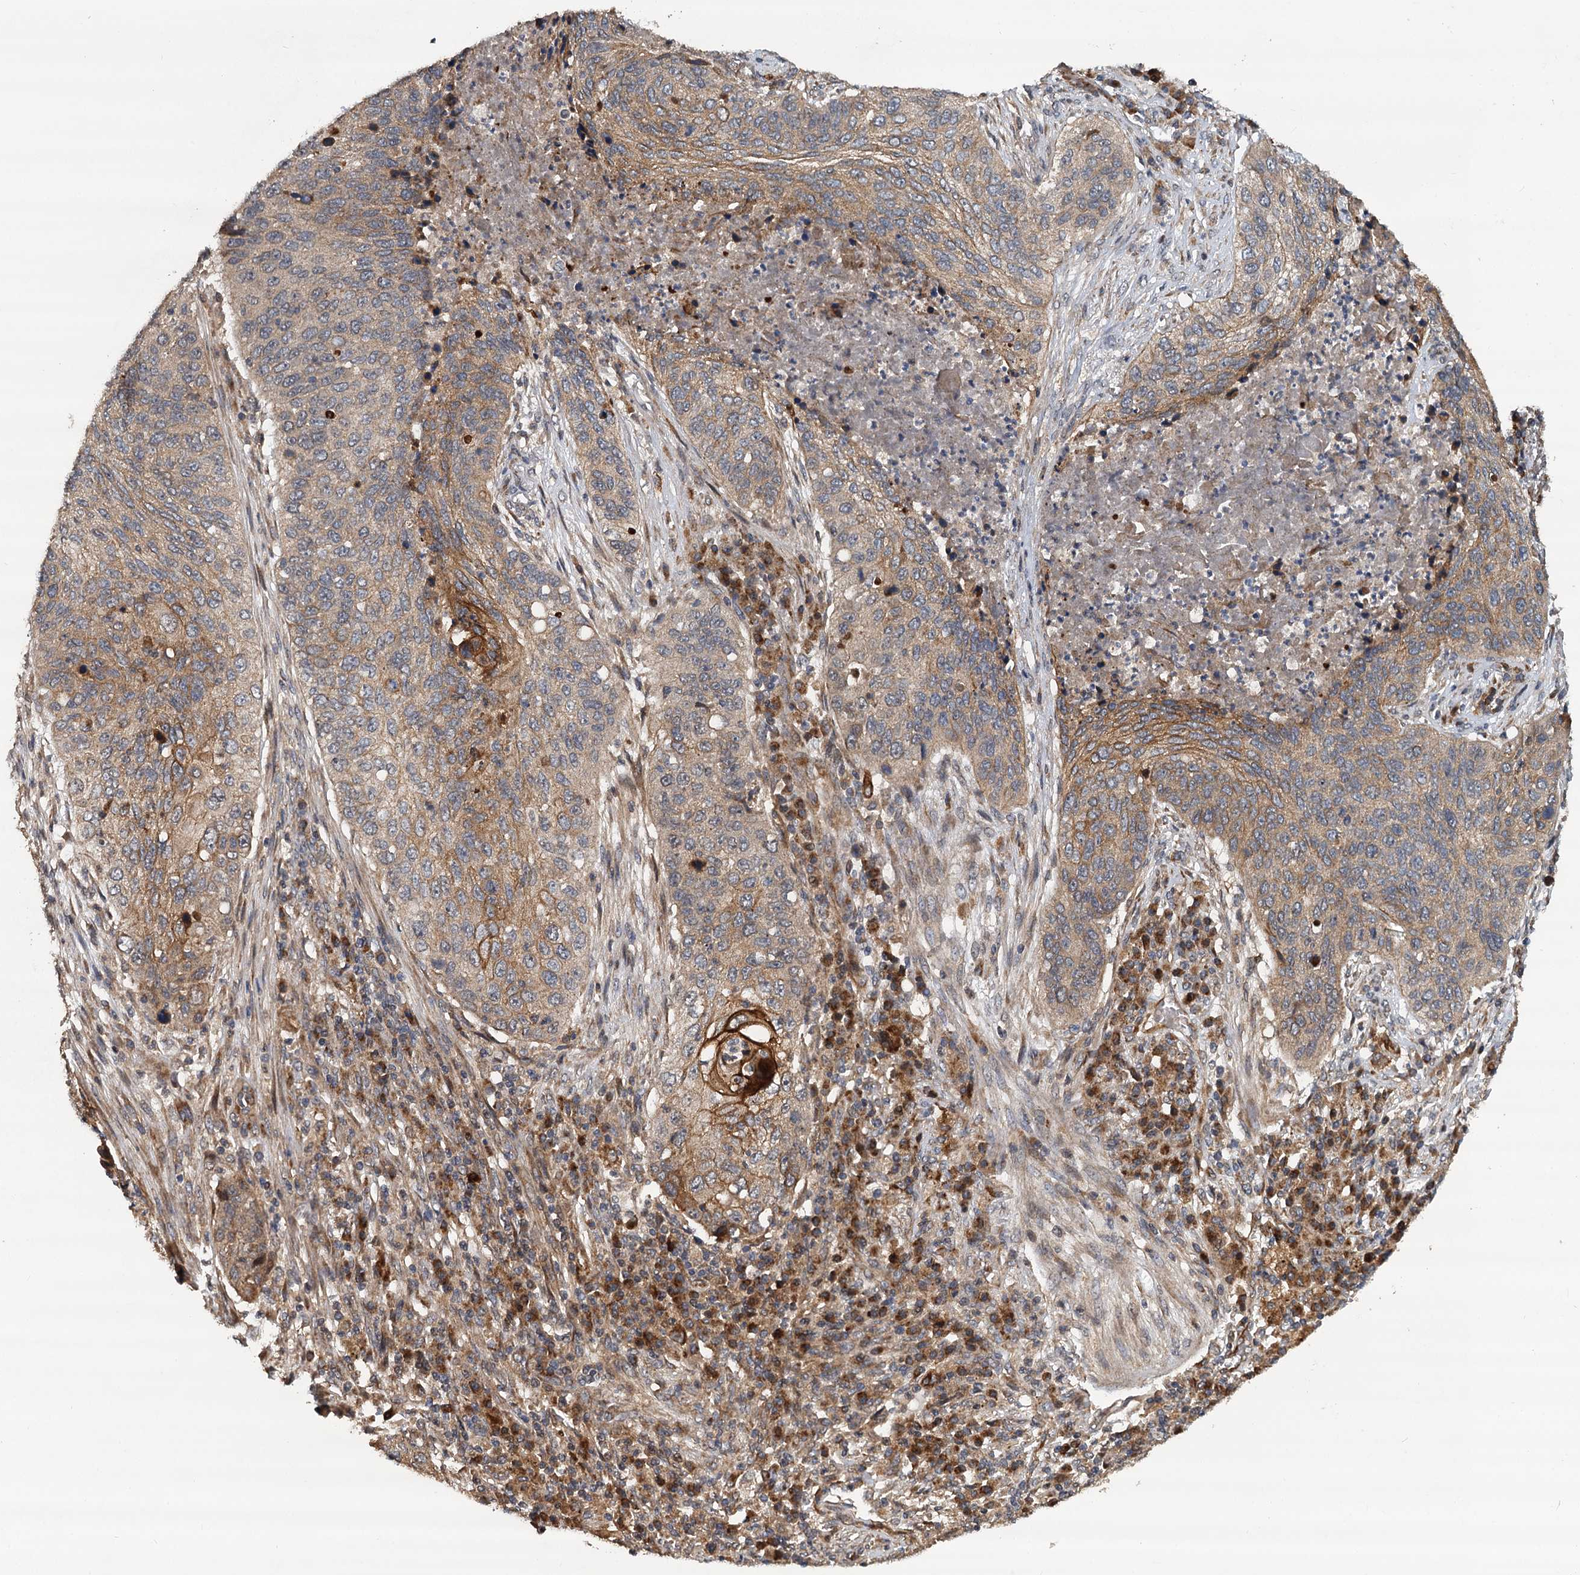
{"staining": {"intensity": "strong", "quantity": "<25%", "location": "cytoplasmic/membranous"}, "tissue": "lung cancer", "cell_type": "Tumor cells", "image_type": "cancer", "snomed": [{"axis": "morphology", "description": "Squamous cell carcinoma, NOS"}, {"axis": "topography", "description": "Lung"}], "caption": "Tumor cells demonstrate medium levels of strong cytoplasmic/membranous positivity in approximately <25% of cells in lung cancer. (brown staining indicates protein expression, while blue staining denotes nuclei).", "gene": "LRRK2", "patient": {"sex": "female", "age": 63}}